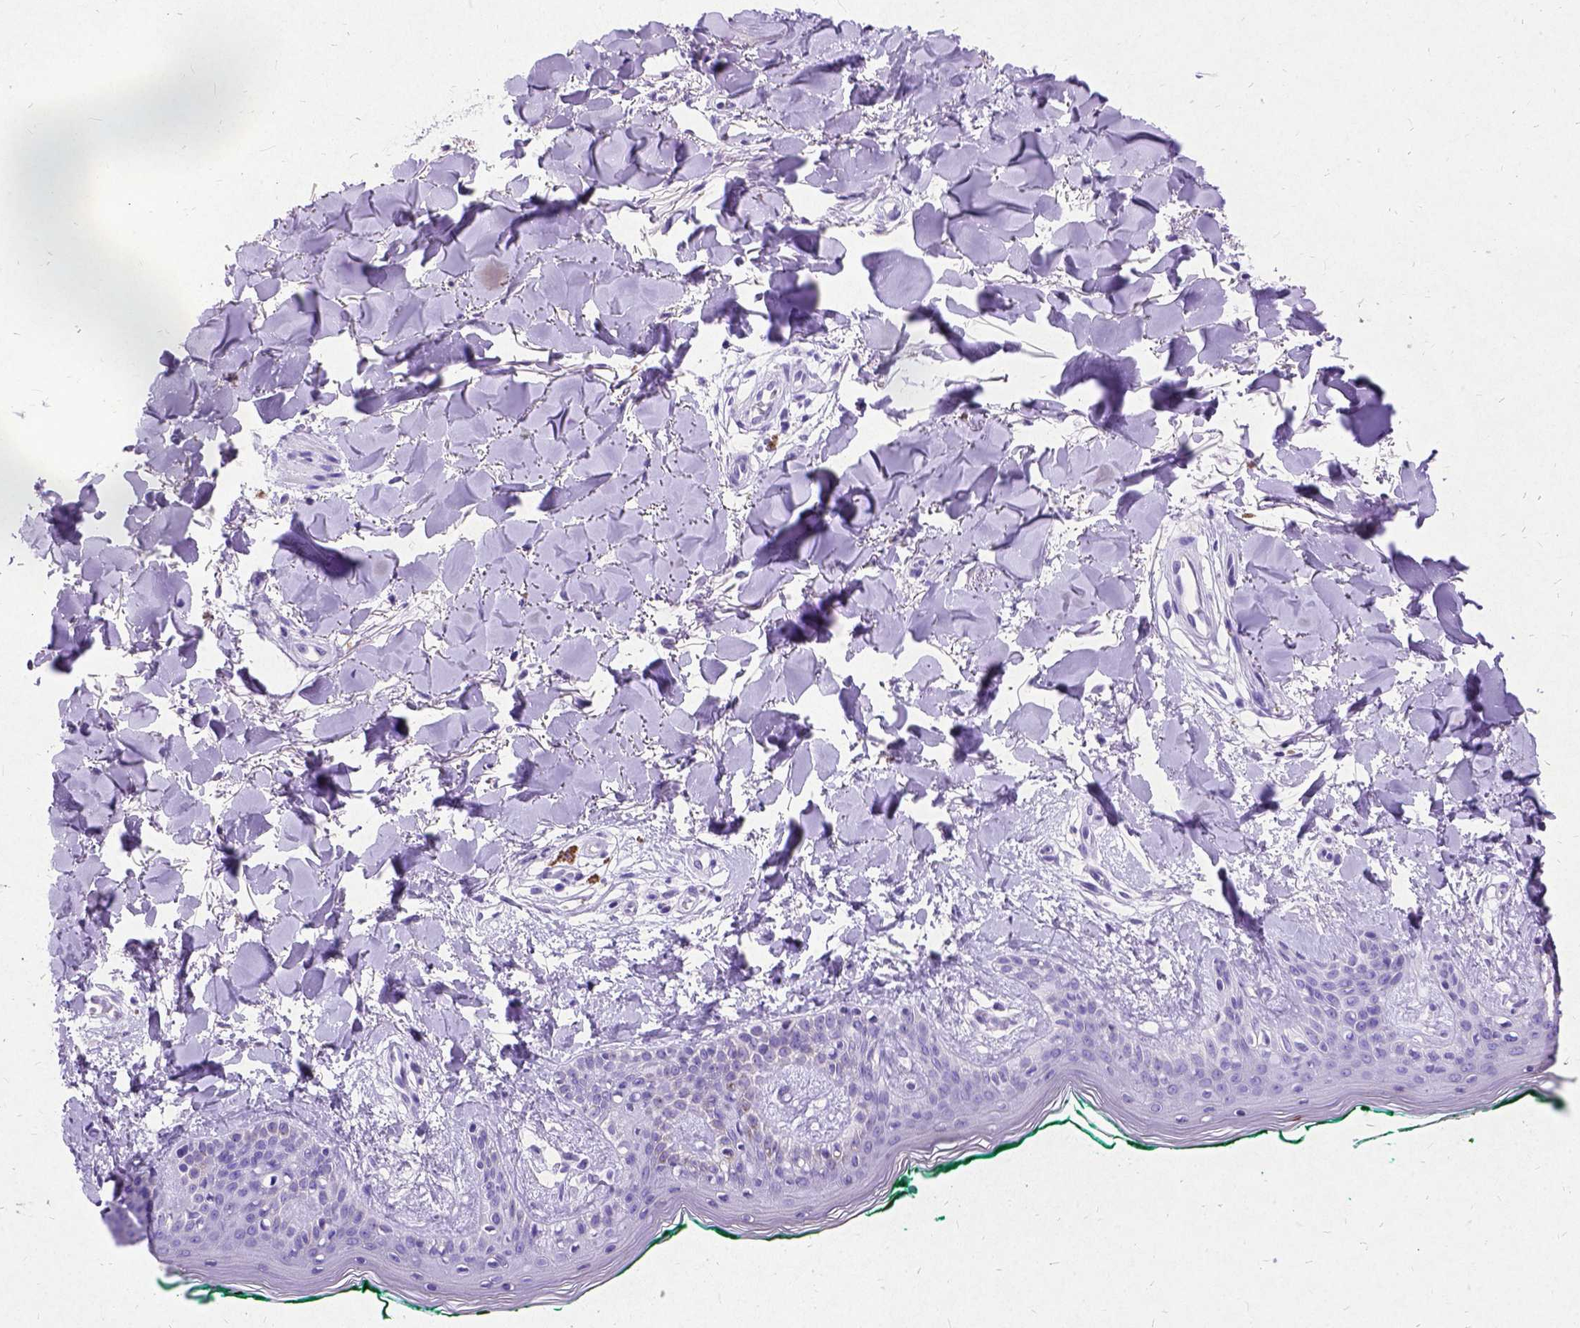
{"staining": {"intensity": "negative", "quantity": "none", "location": "none"}, "tissue": "skin", "cell_type": "Fibroblasts", "image_type": "normal", "snomed": [{"axis": "morphology", "description": "Normal tissue, NOS"}, {"axis": "topography", "description": "Skin"}], "caption": "High power microscopy histopathology image of an immunohistochemistry image of unremarkable skin, revealing no significant expression in fibroblasts.", "gene": "NEUROD4", "patient": {"sex": "female", "age": 34}}